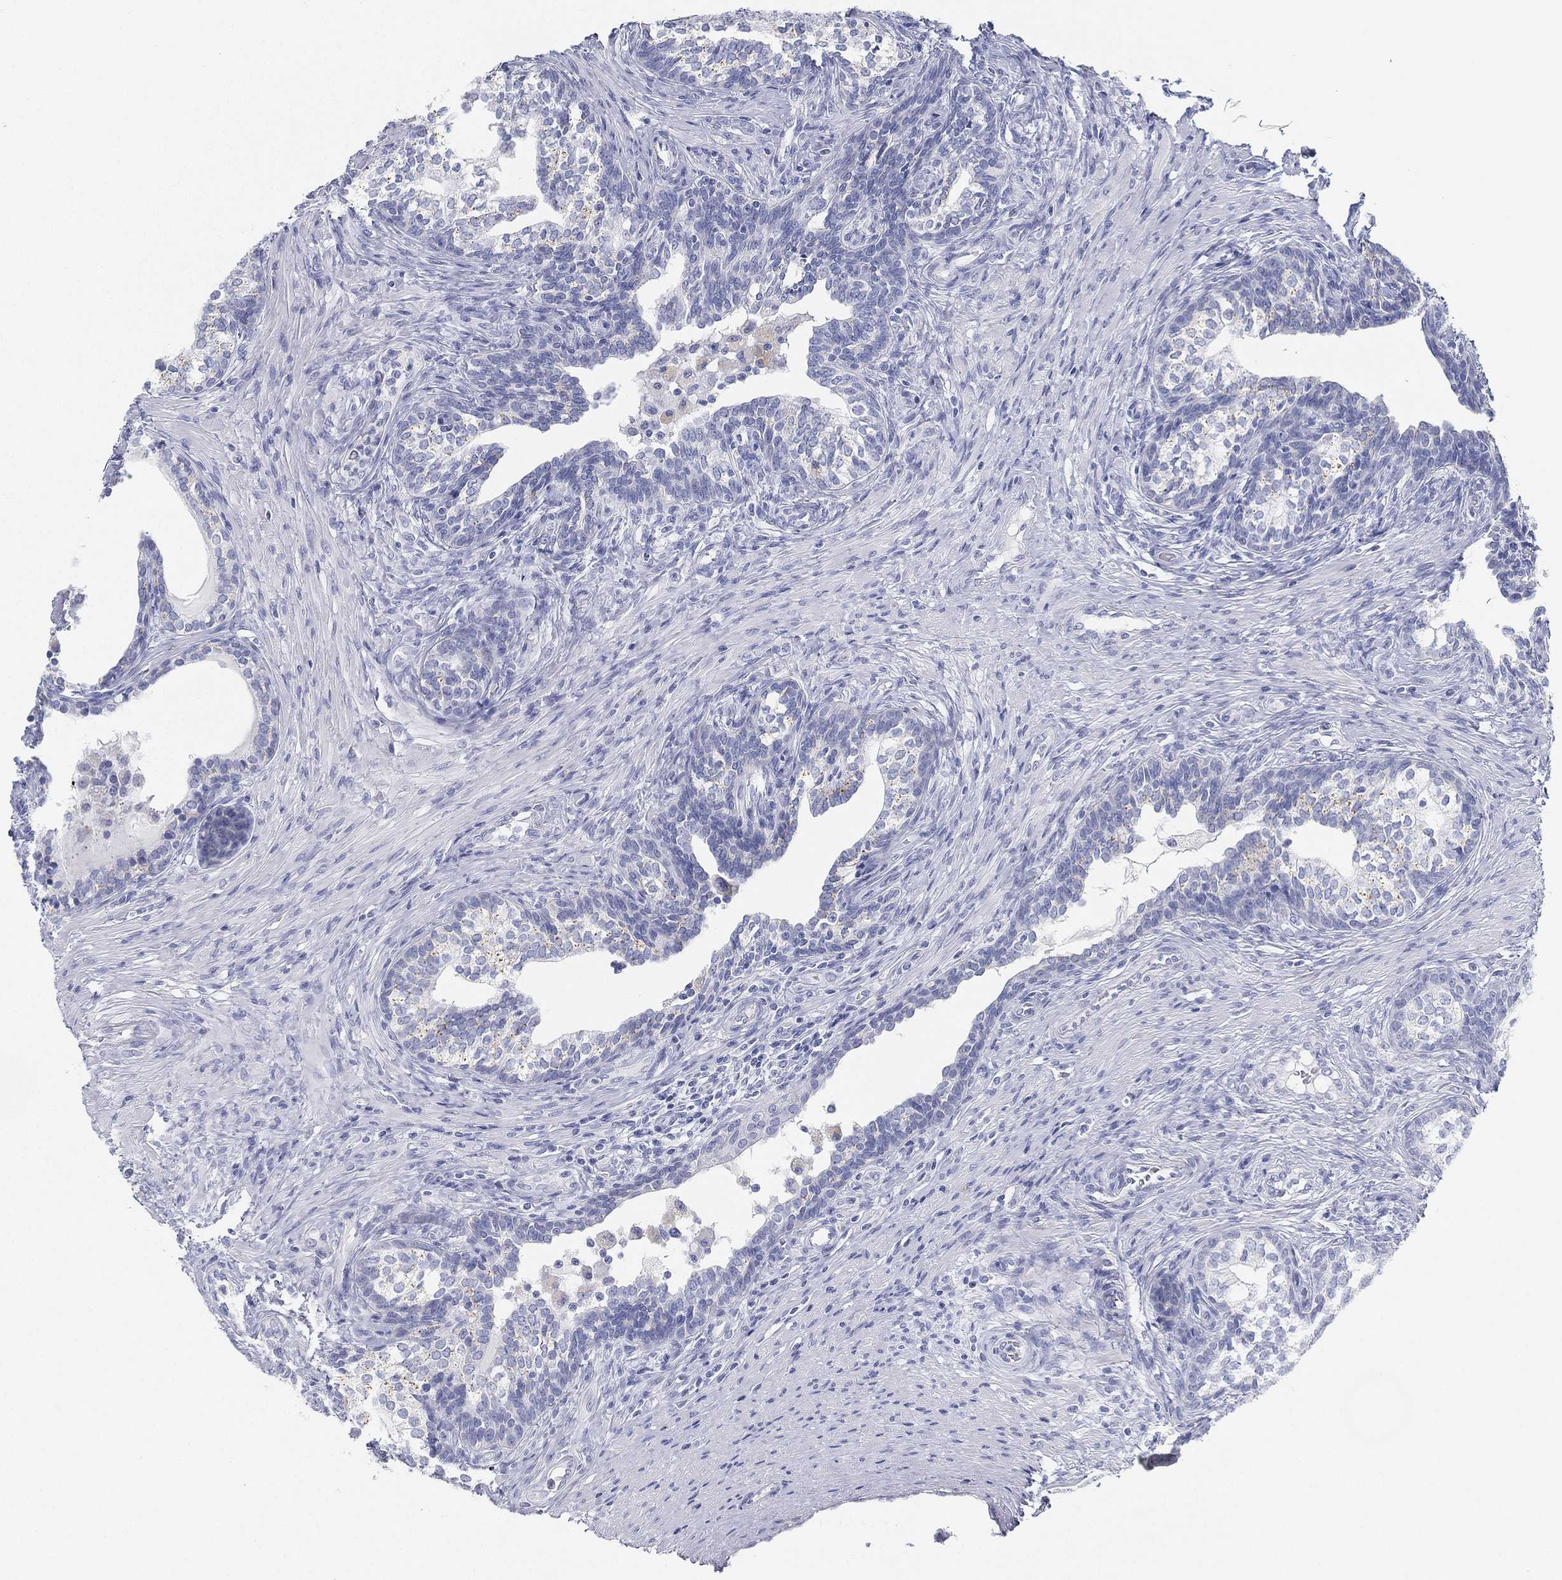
{"staining": {"intensity": "negative", "quantity": "none", "location": "none"}, "tissue": "prostate cancer", "cell_type": "Tumor cells", "image_type": "cancer", "snomed": [{"axis": "morphology", "description": "Adenocarcinoma, NOS"}, {"axis": "morphology", "description": "Adenocarcinoma, High grade"}, {"axis": "topography", "description": "Prostate"}], "caption": "Immunohistochemical staining of prostate cancer reveals no significant expression in tumor cells. Brightfield microscopy of immunohistochemistry stained with DAB (brown) and hematoxylin (blue), captured at high magnification.", "gene": "GPR61", "patient": {"sex": "male", "age": 61}}